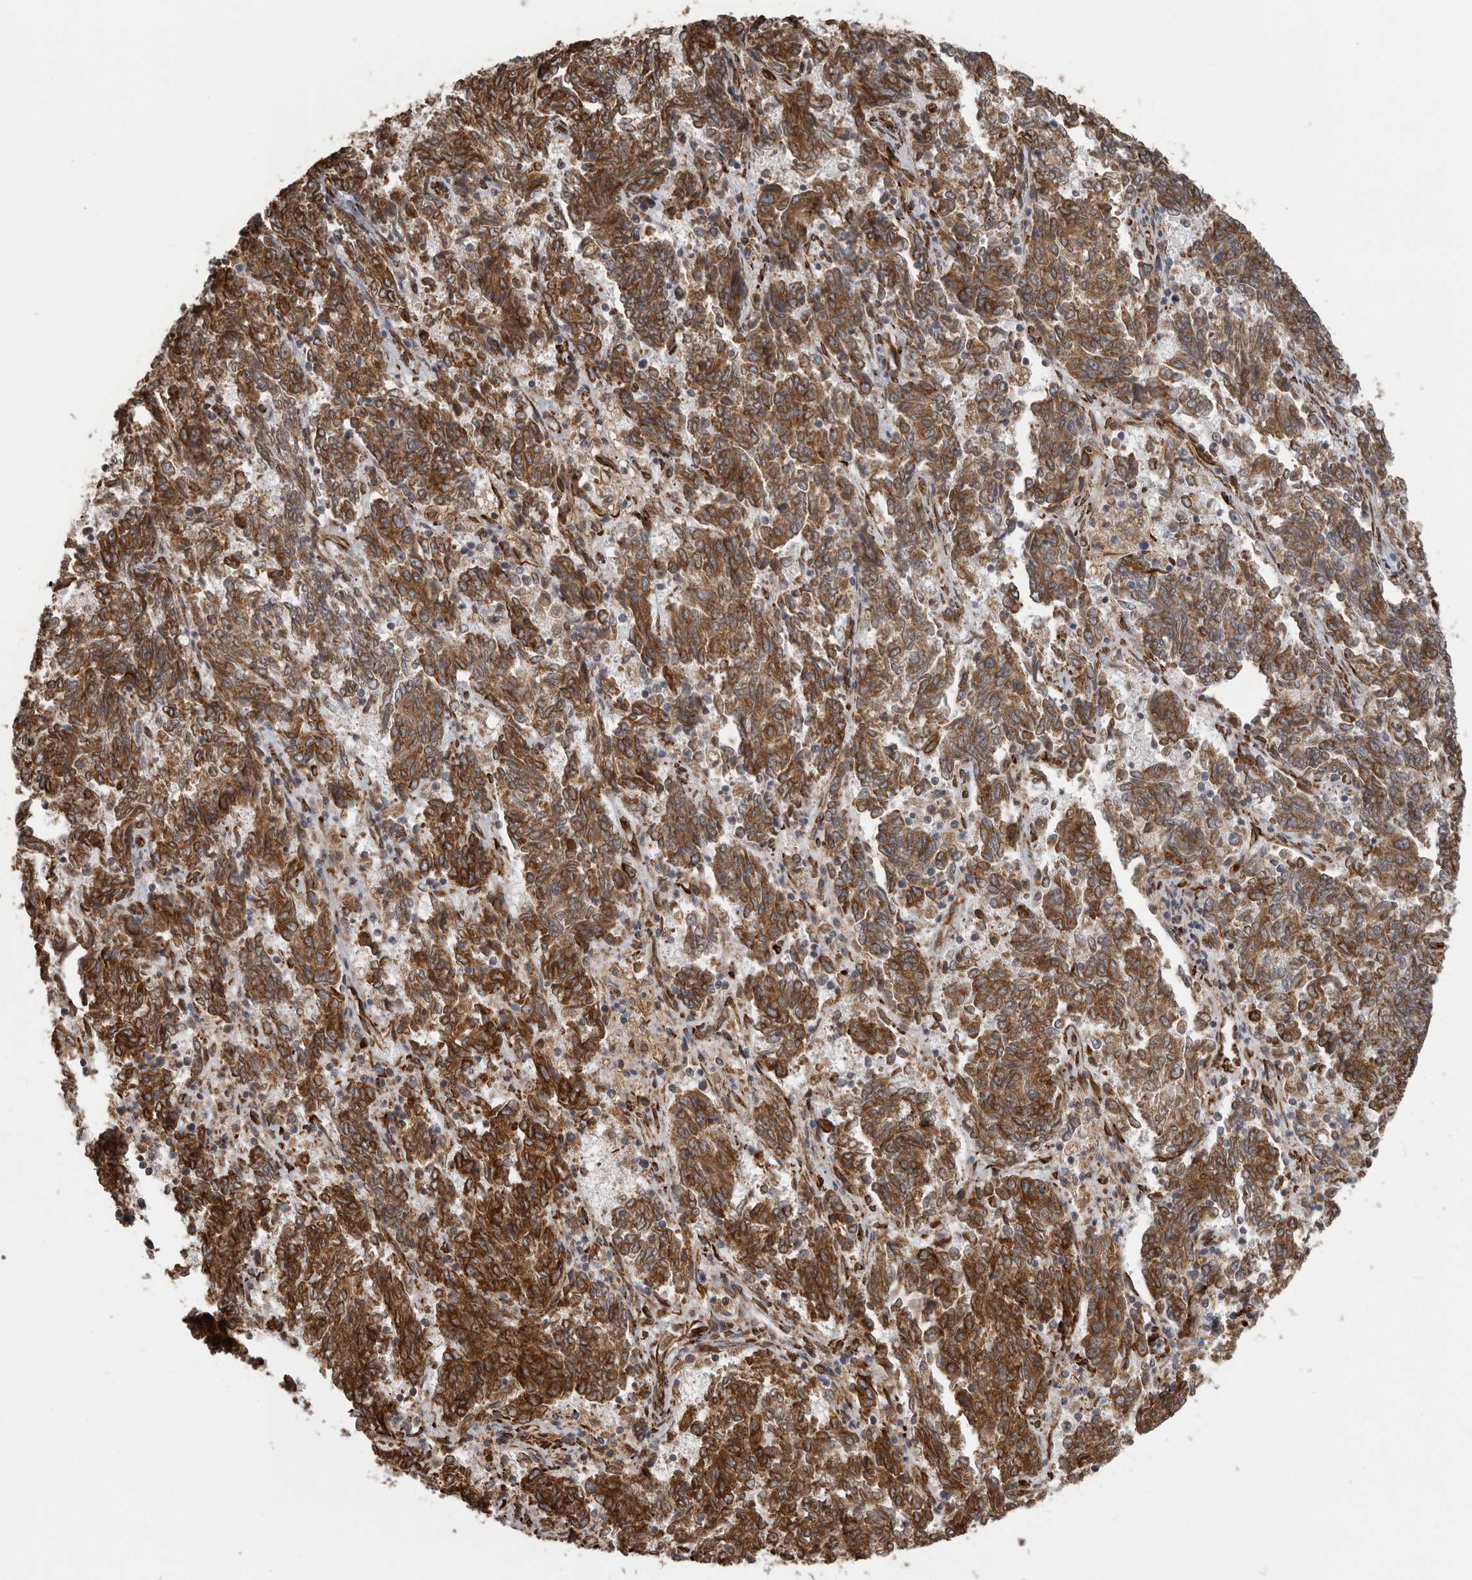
{"staining": {"intensity": "strong", "quantity": ">75%", "location": "cytoplasmic/membranous"}, "tissue": "endometrial cancer", "cell_type": "Tumor cells", "image_type": "cancer", "snomed": [{"axis": "morphology", "description": "Adenocarcinoma, NOS"}, {"axis": "topography", "description": "Endometrium"}], "caption": "Strong cytoplasmic/membranous expression for a protein is seen in about >75% of tumor cells of endometrial adenocarcinoma using IHC.", "gene": "CEP350", "patient": {"sex": "female", "age": 80}}